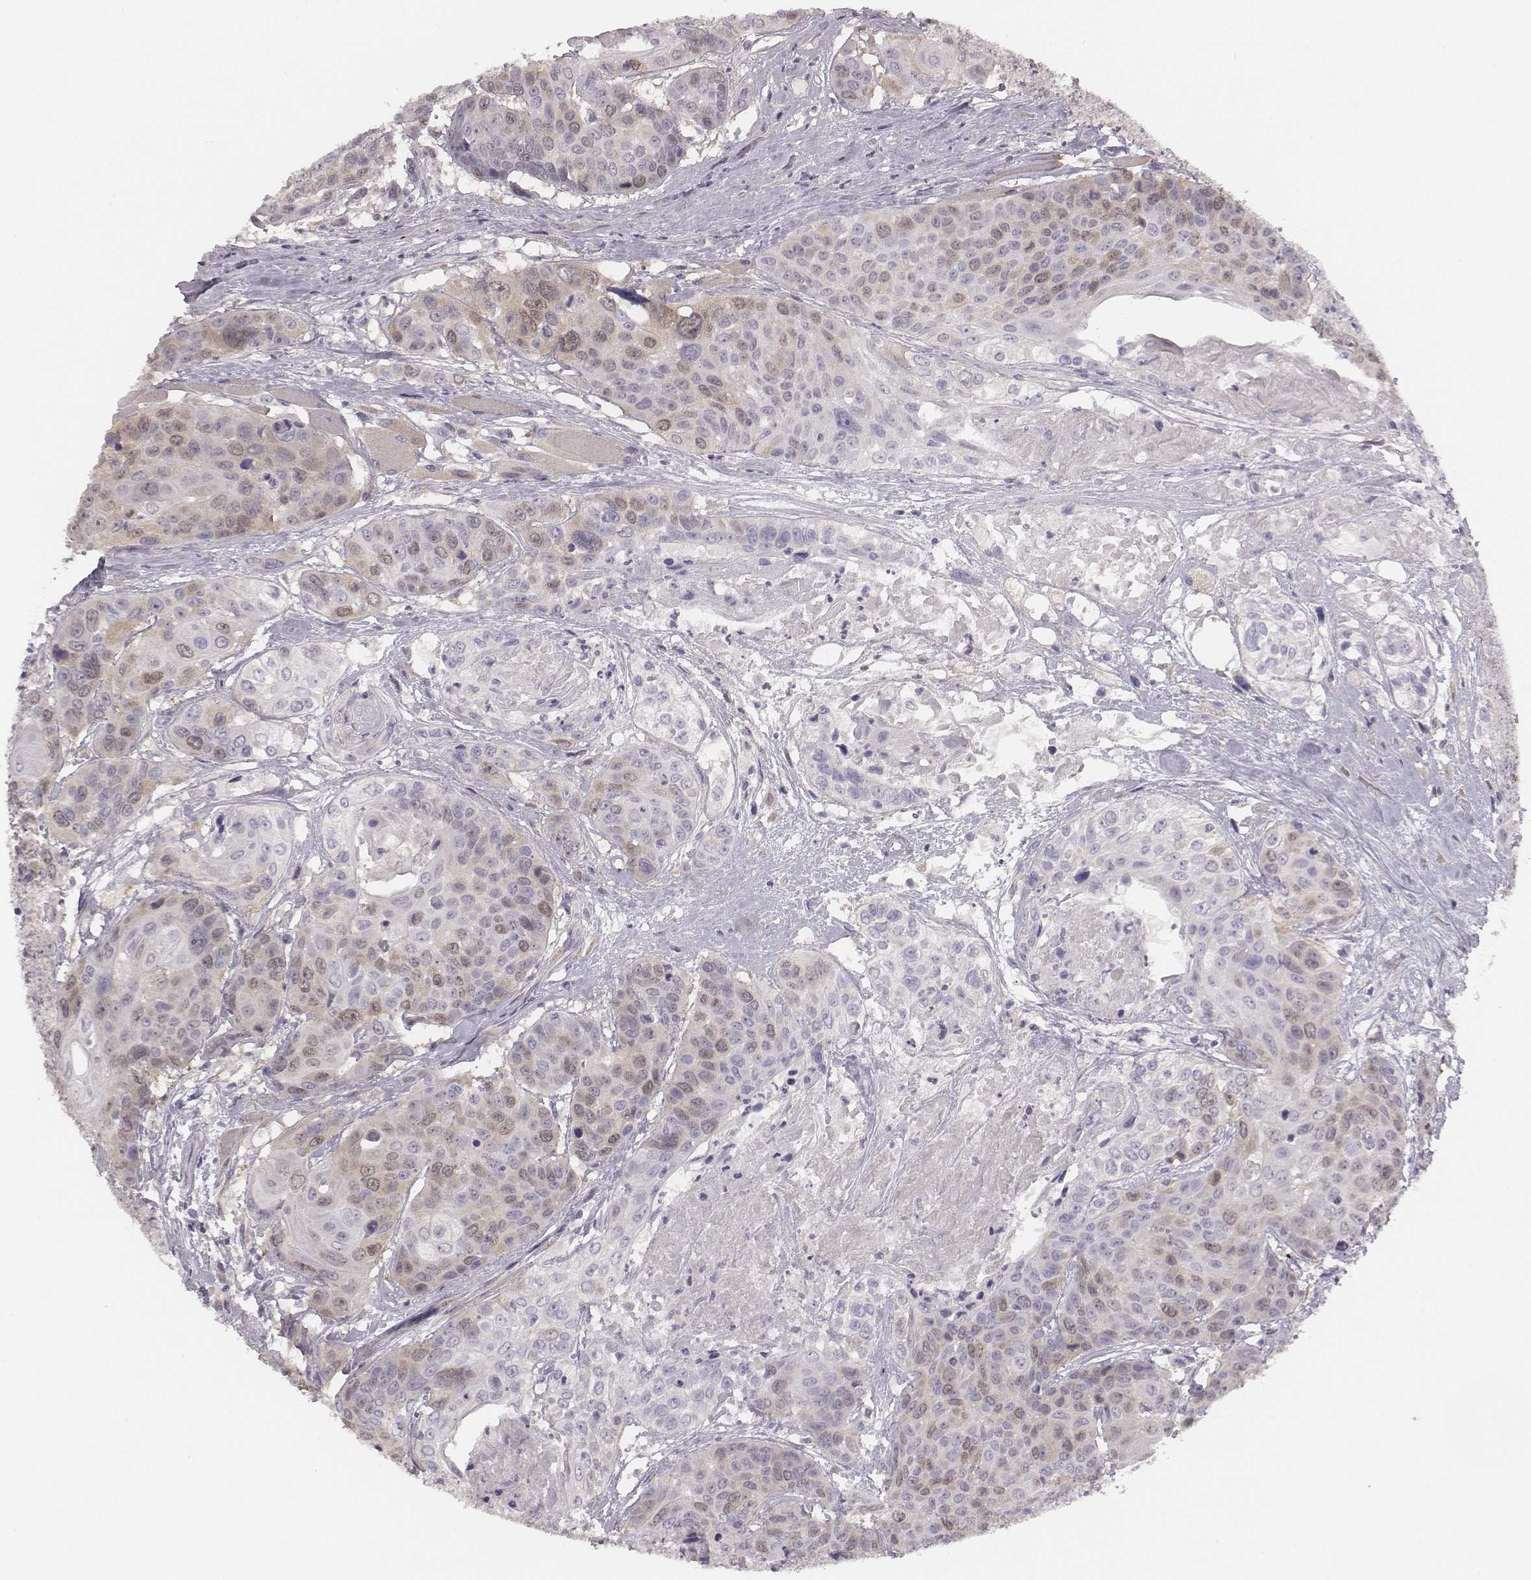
{"staining": {"intensity": "weak", "quantity": "<25%", "location": "nuclear"}, "tissue": "head and neck cancer", "cell_type": "Tumor cells", "image_type": "cancer", "snomed": [{"axis": "morphology", "description": "Squamous cell carcinoma, NOS"}, {"axis": "topography", "description": "Oral tissue"}, {"axis": "topography", "description": "Head-Neck"}], "caption": "Tumor cells are negative for brown protein staining in head and neck cancer.", "gene": "PBK", "patient": {"sex": "male", "age": 56}}